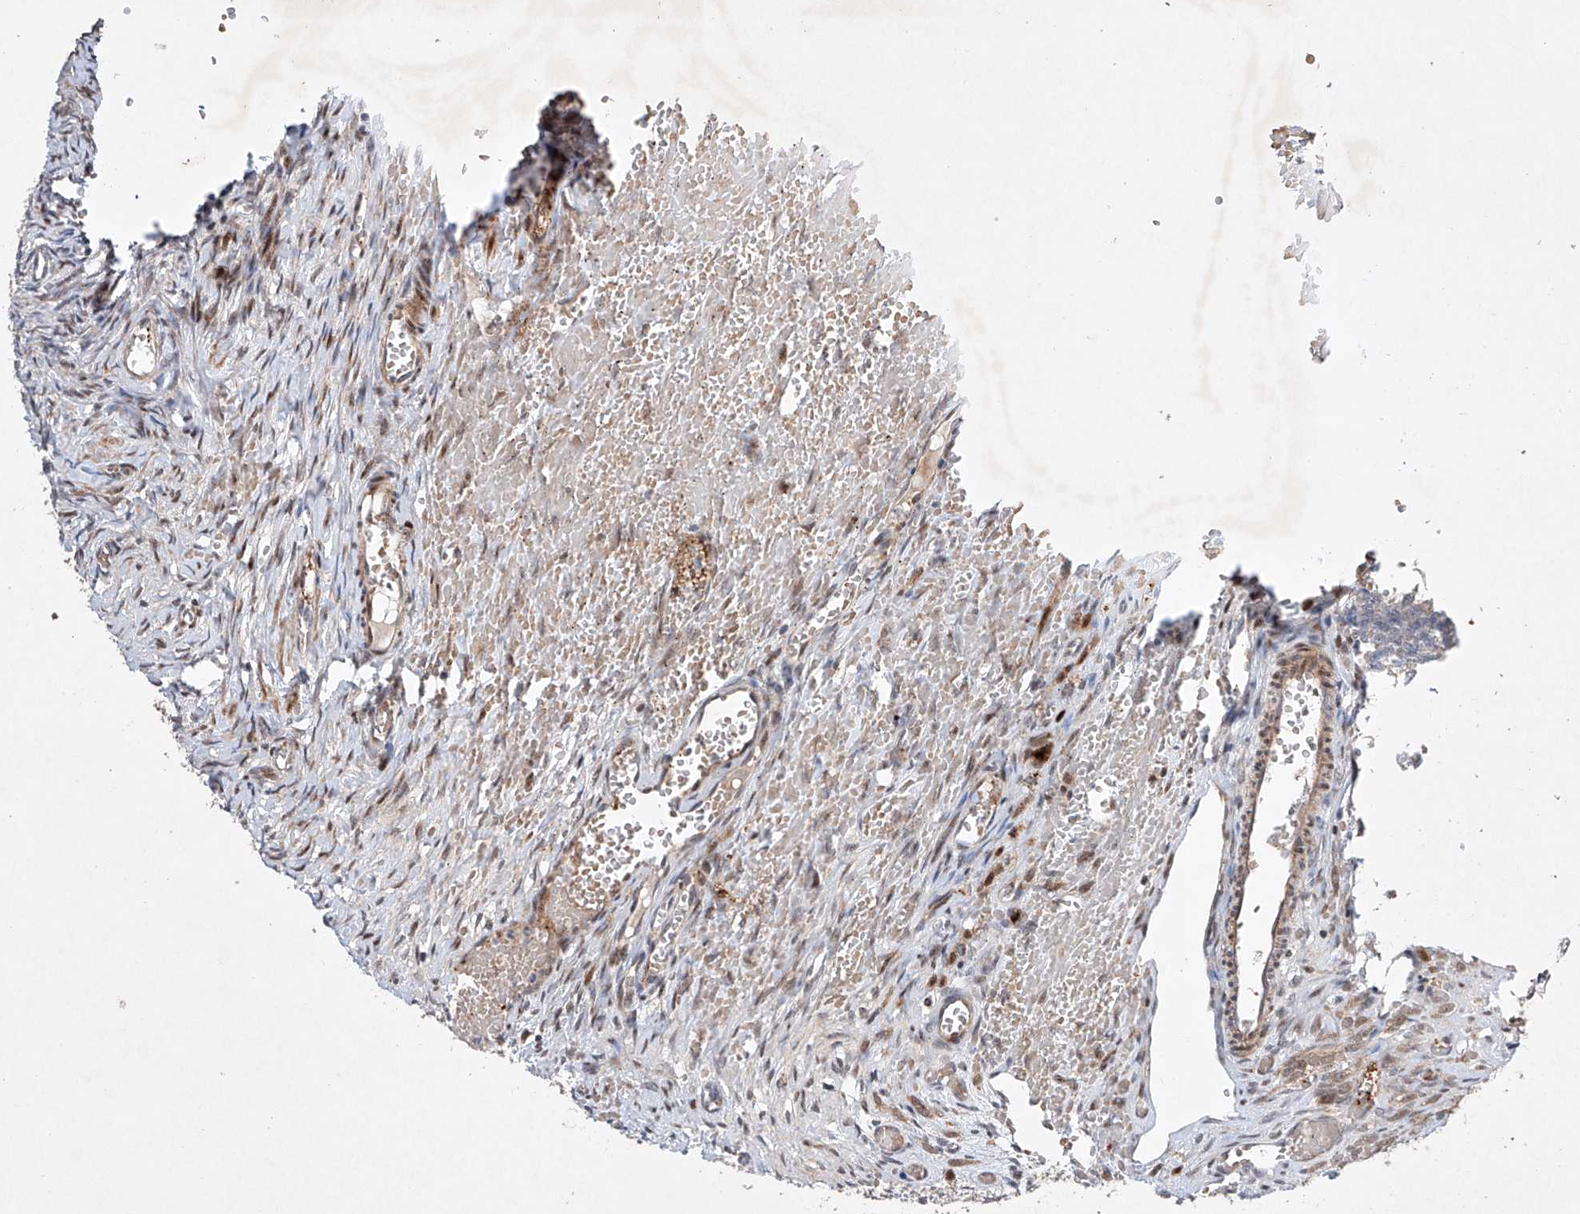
{"staining": {"intensity": "moderate", "quantity": "25%-75%", "location": "nuclear"}, "tissue": "ovary", "cell_type": "Ovarian stroma cells", "image_type": "normal", "snomed": [{"axis": "morphology", "description": "Adenocarcinoma, NOS"}, {"axis": "topography", "description": "Endometrium"}], "caption": "A photomicrograph of human ovary stained for a protein shows moderate nuclear brown staining in ovarian stroma cells. (Brightfield microscopy of DAB IHC at high magnification).", "gene": "AFG1L", "patient": {"sex": "female", "age": 32}}